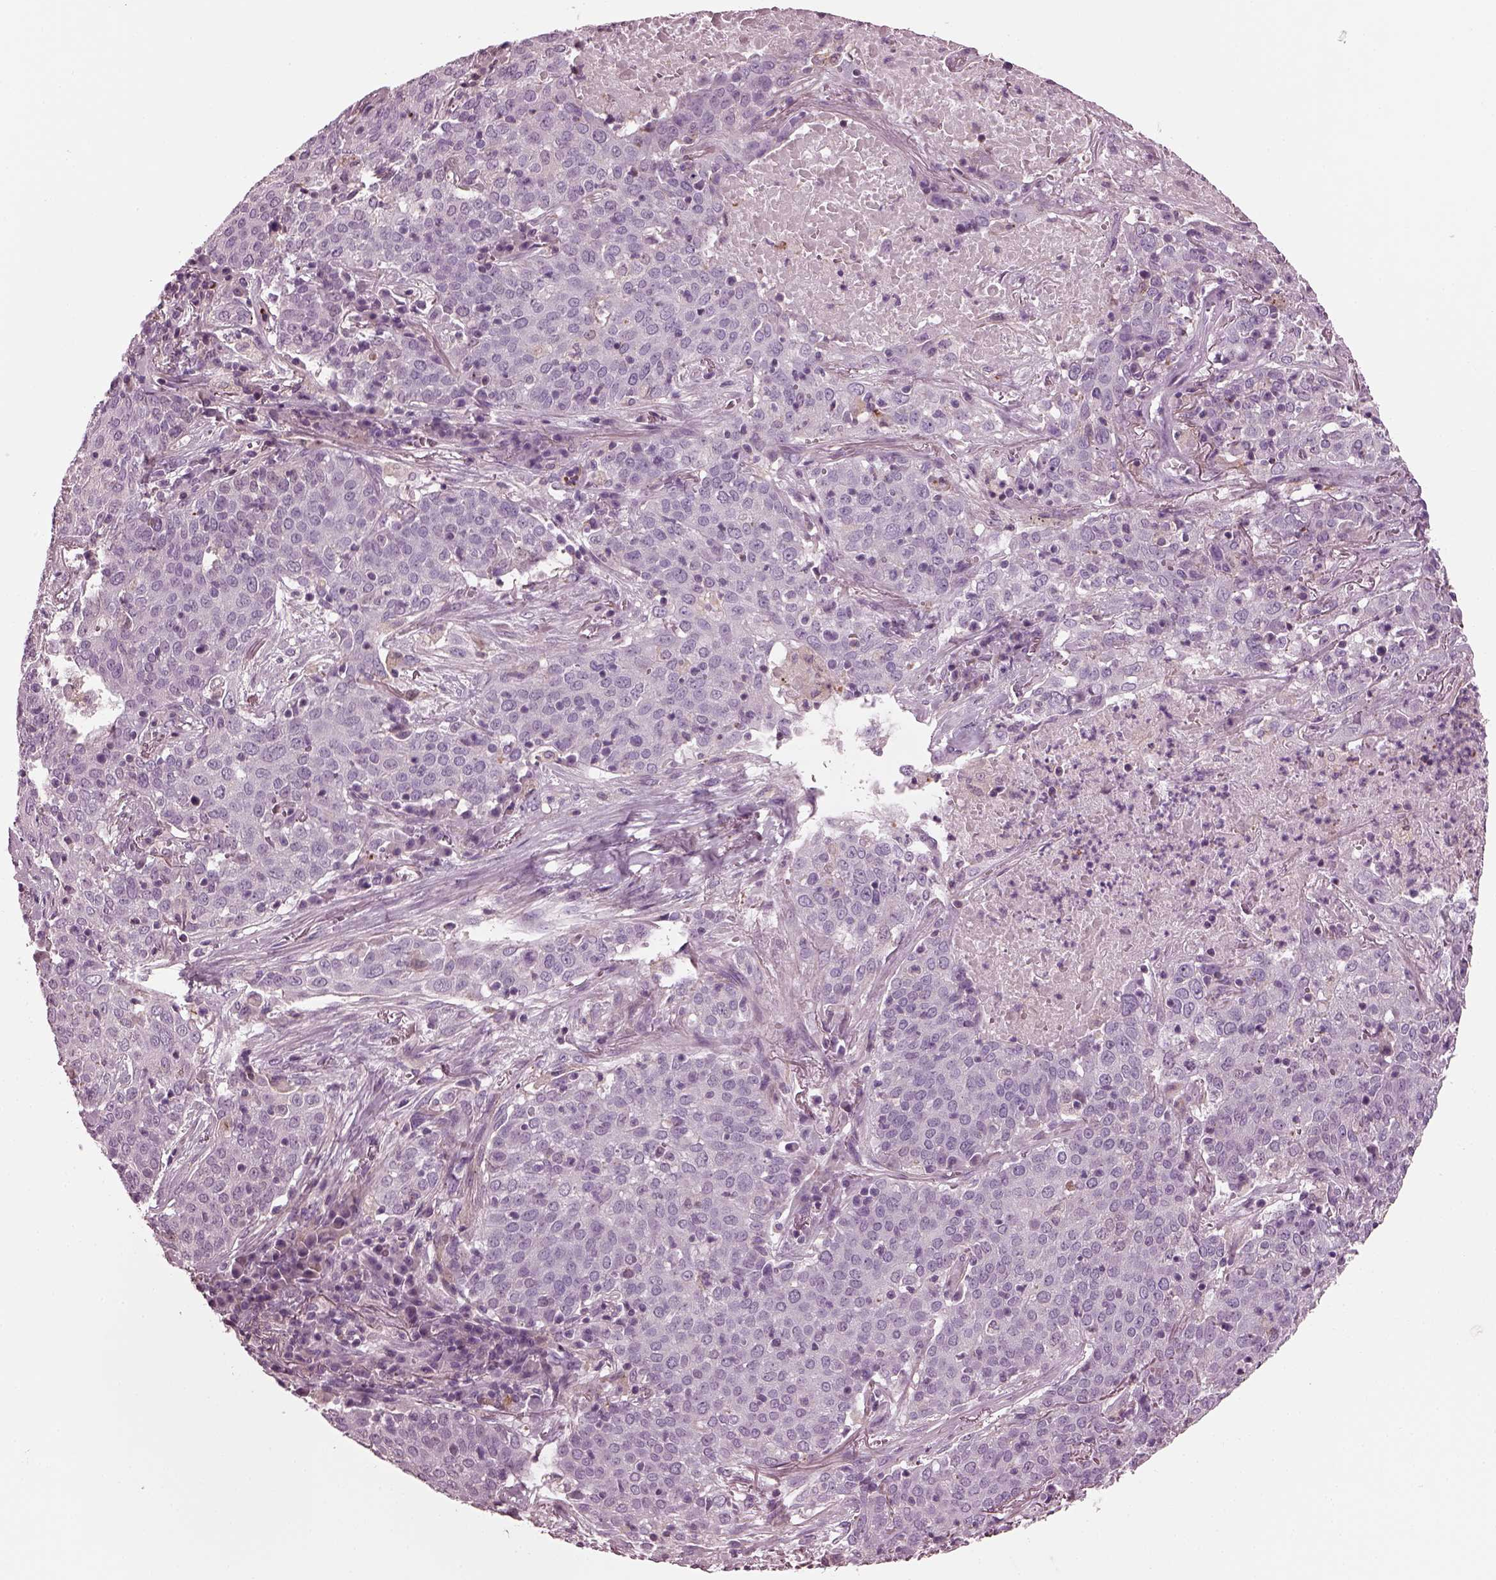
{"staining": {"intensity": "negative", "quantity": "none", "location": "none"}, "tissue": "lung cancer", "cell_type": "Tumor cells", "image_type": "cancer", "snomed": [{"axis": "morphology", "description": "Squamous cell carcinoma, NOS"}, {"axis": "topography", "description": "Lung"}], "caption": "Tumor cells are negative for brown protein staining in lung squamous cell carcinoma.", "gene": "GDF11", "patient": {"sex": "male", "age": 82}}